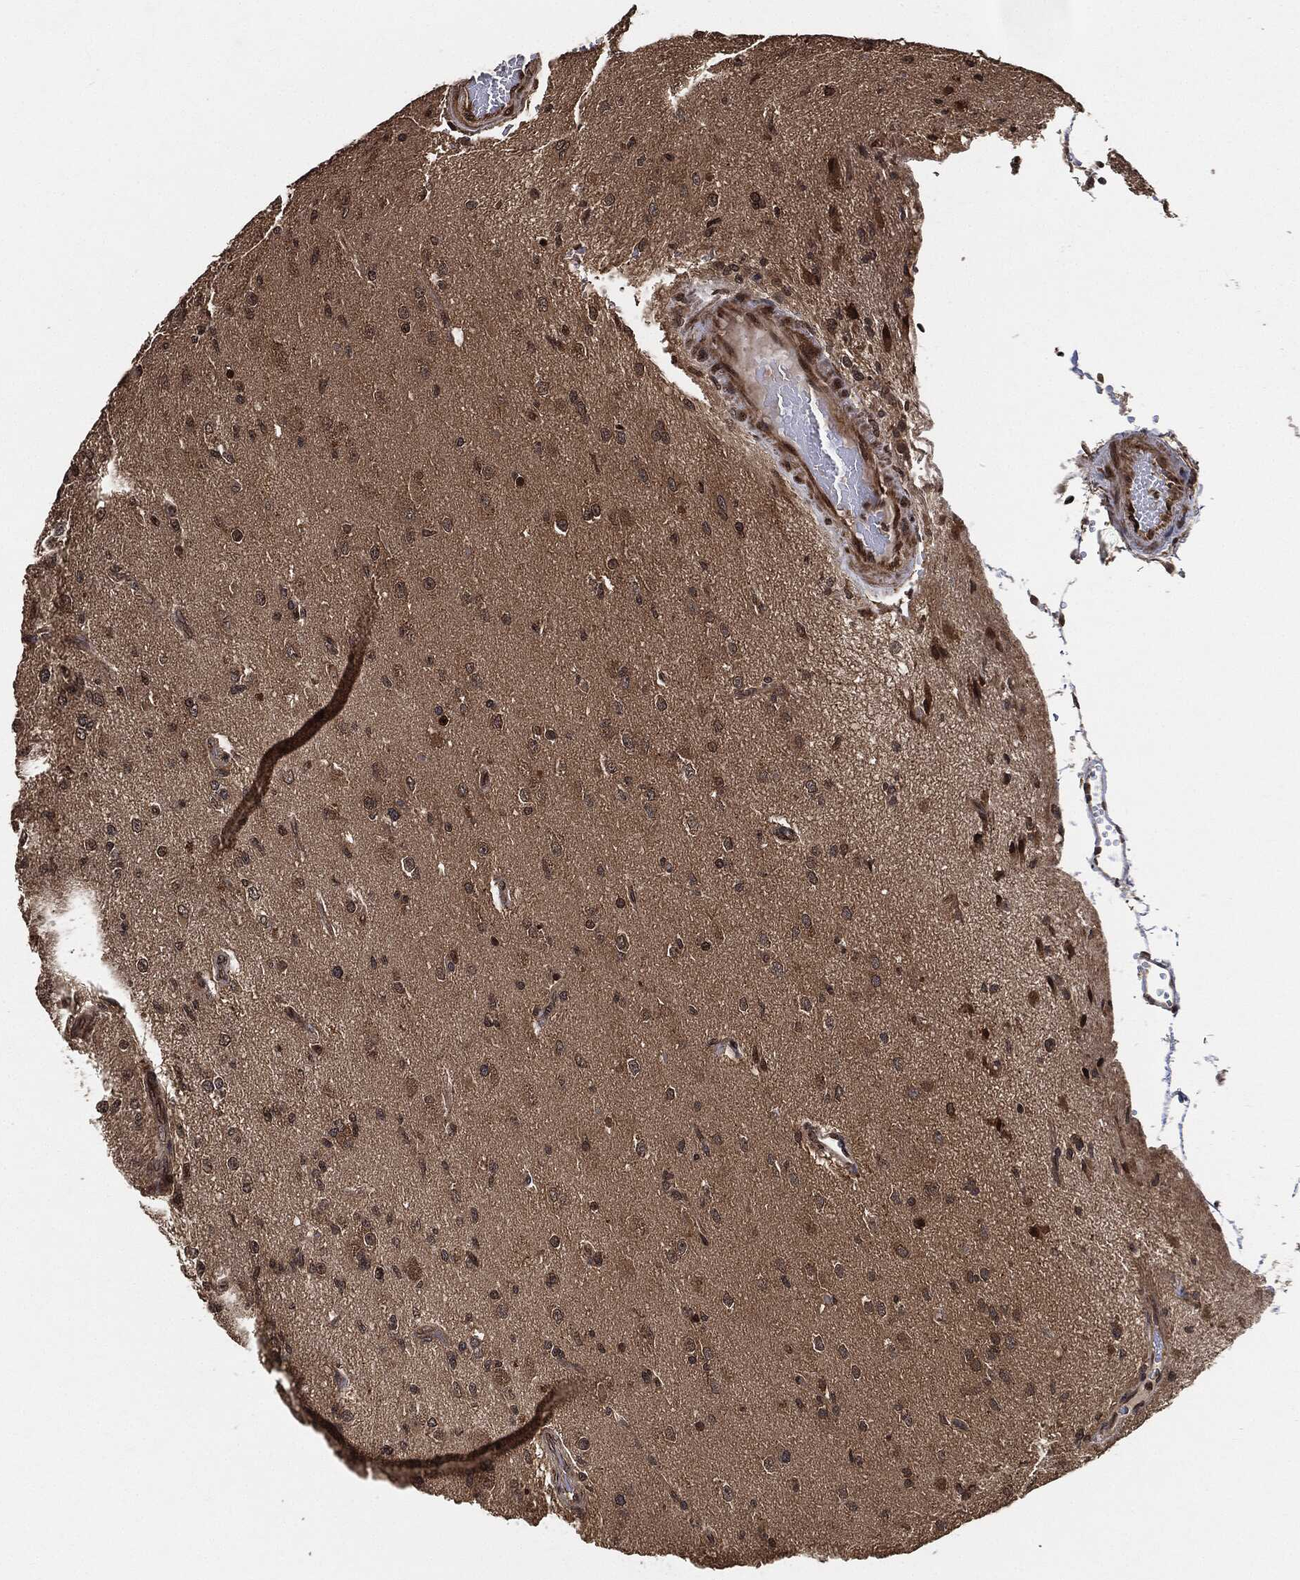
{"staining": {"intensity": "negative", "quantity": "none", "location": "none"}, "tissue": "glioma", "cell_type": "Tumor cells", "image_type": "cancer", "snomed": [{"axis": "morphology", "description": "Glioma, malignant, High grade"}, {"axis": "topography", "description": "Brain"}], "caption": "Histopathology image shows no protein positivity in tumor cells of glioma tissue.", "gene": "PDK1", "patient": {"sex": "male", "age": 56}}